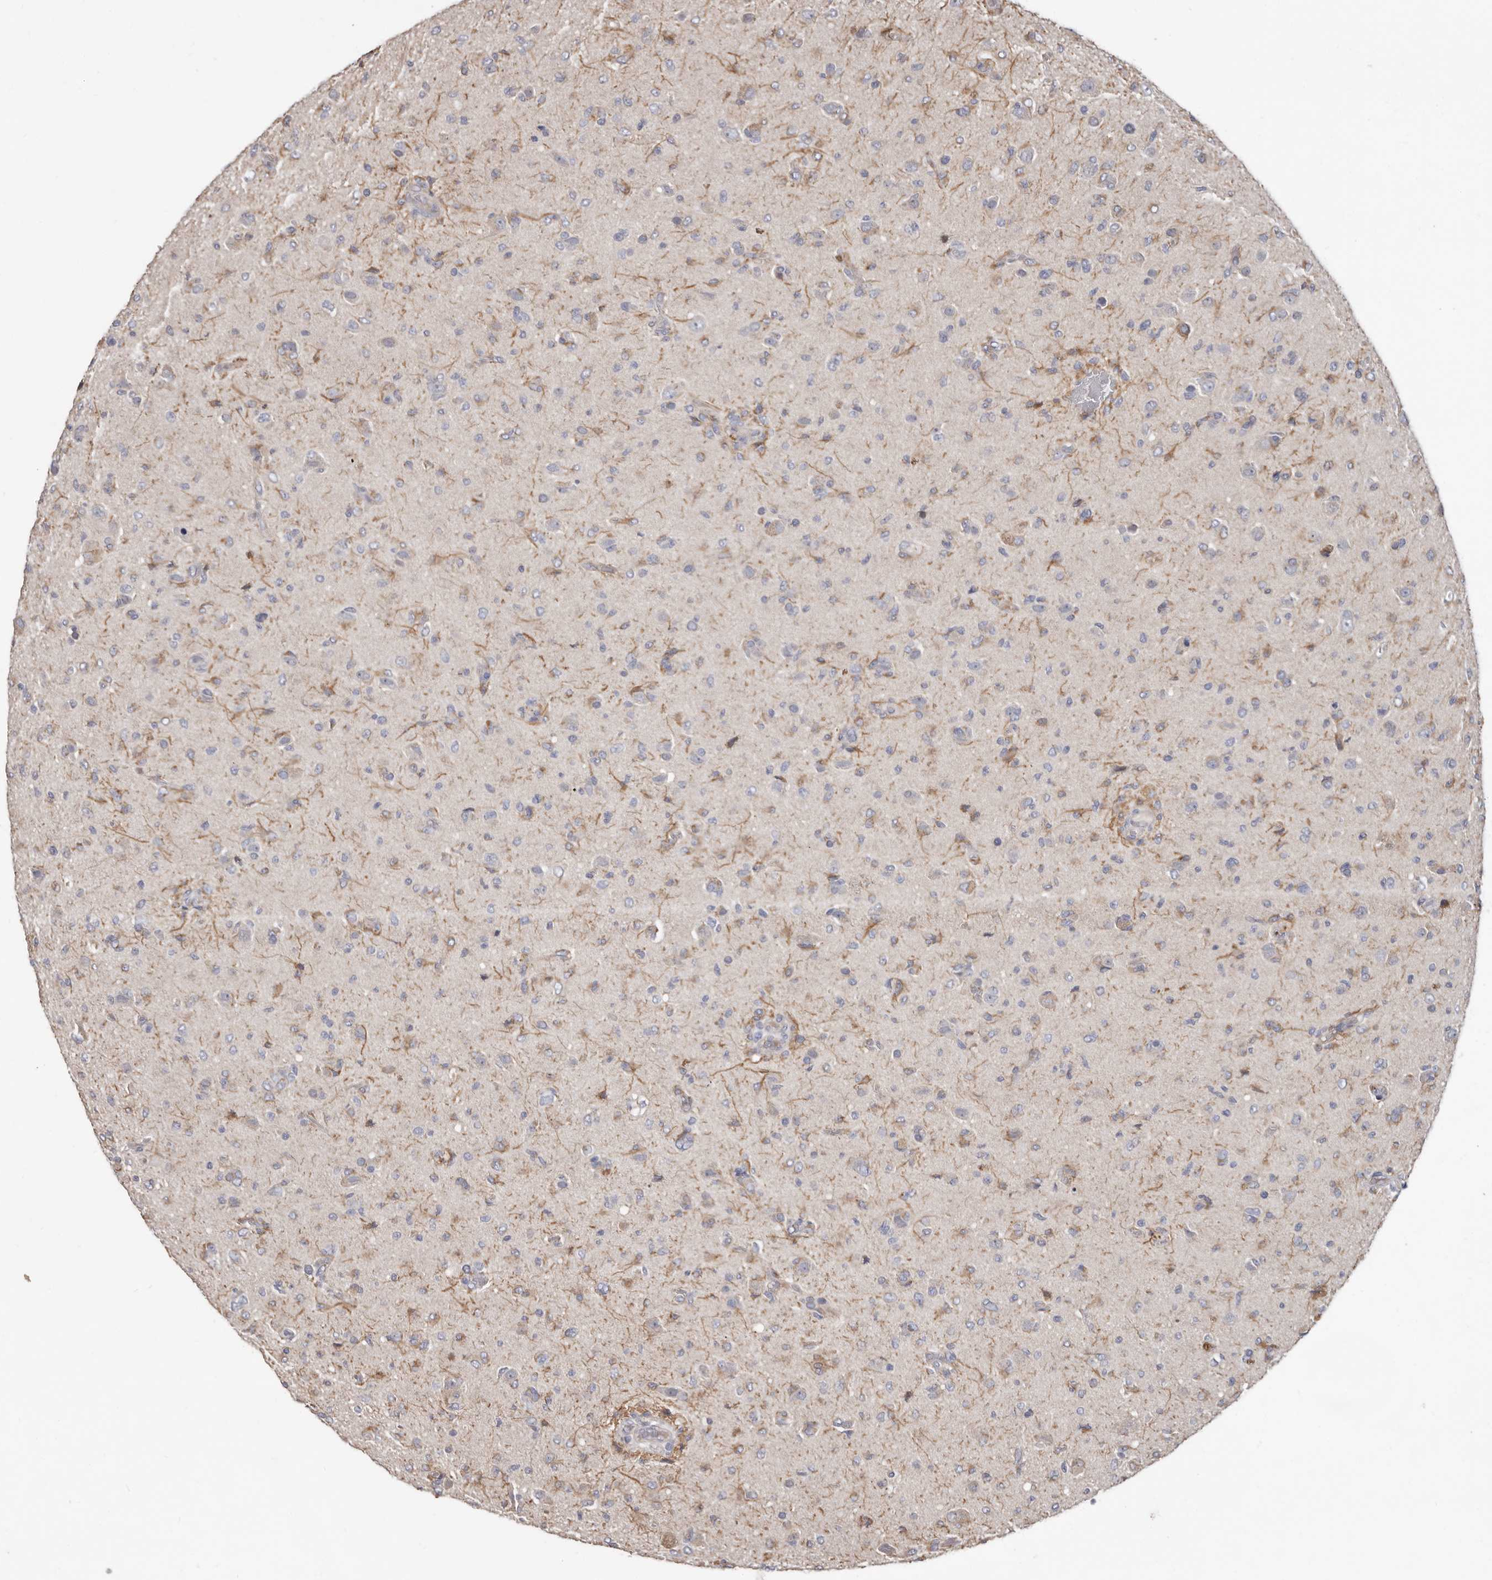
{"staining": {"intensity": "weak", "quantity": "<25%", "location": "cytoplasmic/membranous"}, "tissue": "glioma", "cell_type": "Tumor cells", "image_type": "cancer", "snomed": [{"axis": "morphology", "description": "Glioma, malignant, High grade"}, {"axis": "topography", "description": "Brain"}], "caption": "DAB immunohistochemical staining of human glioma reveals no significant expression in tumor cells.", "gene": "SPTA1", "patient": {"sex": "female", "age": 57}}